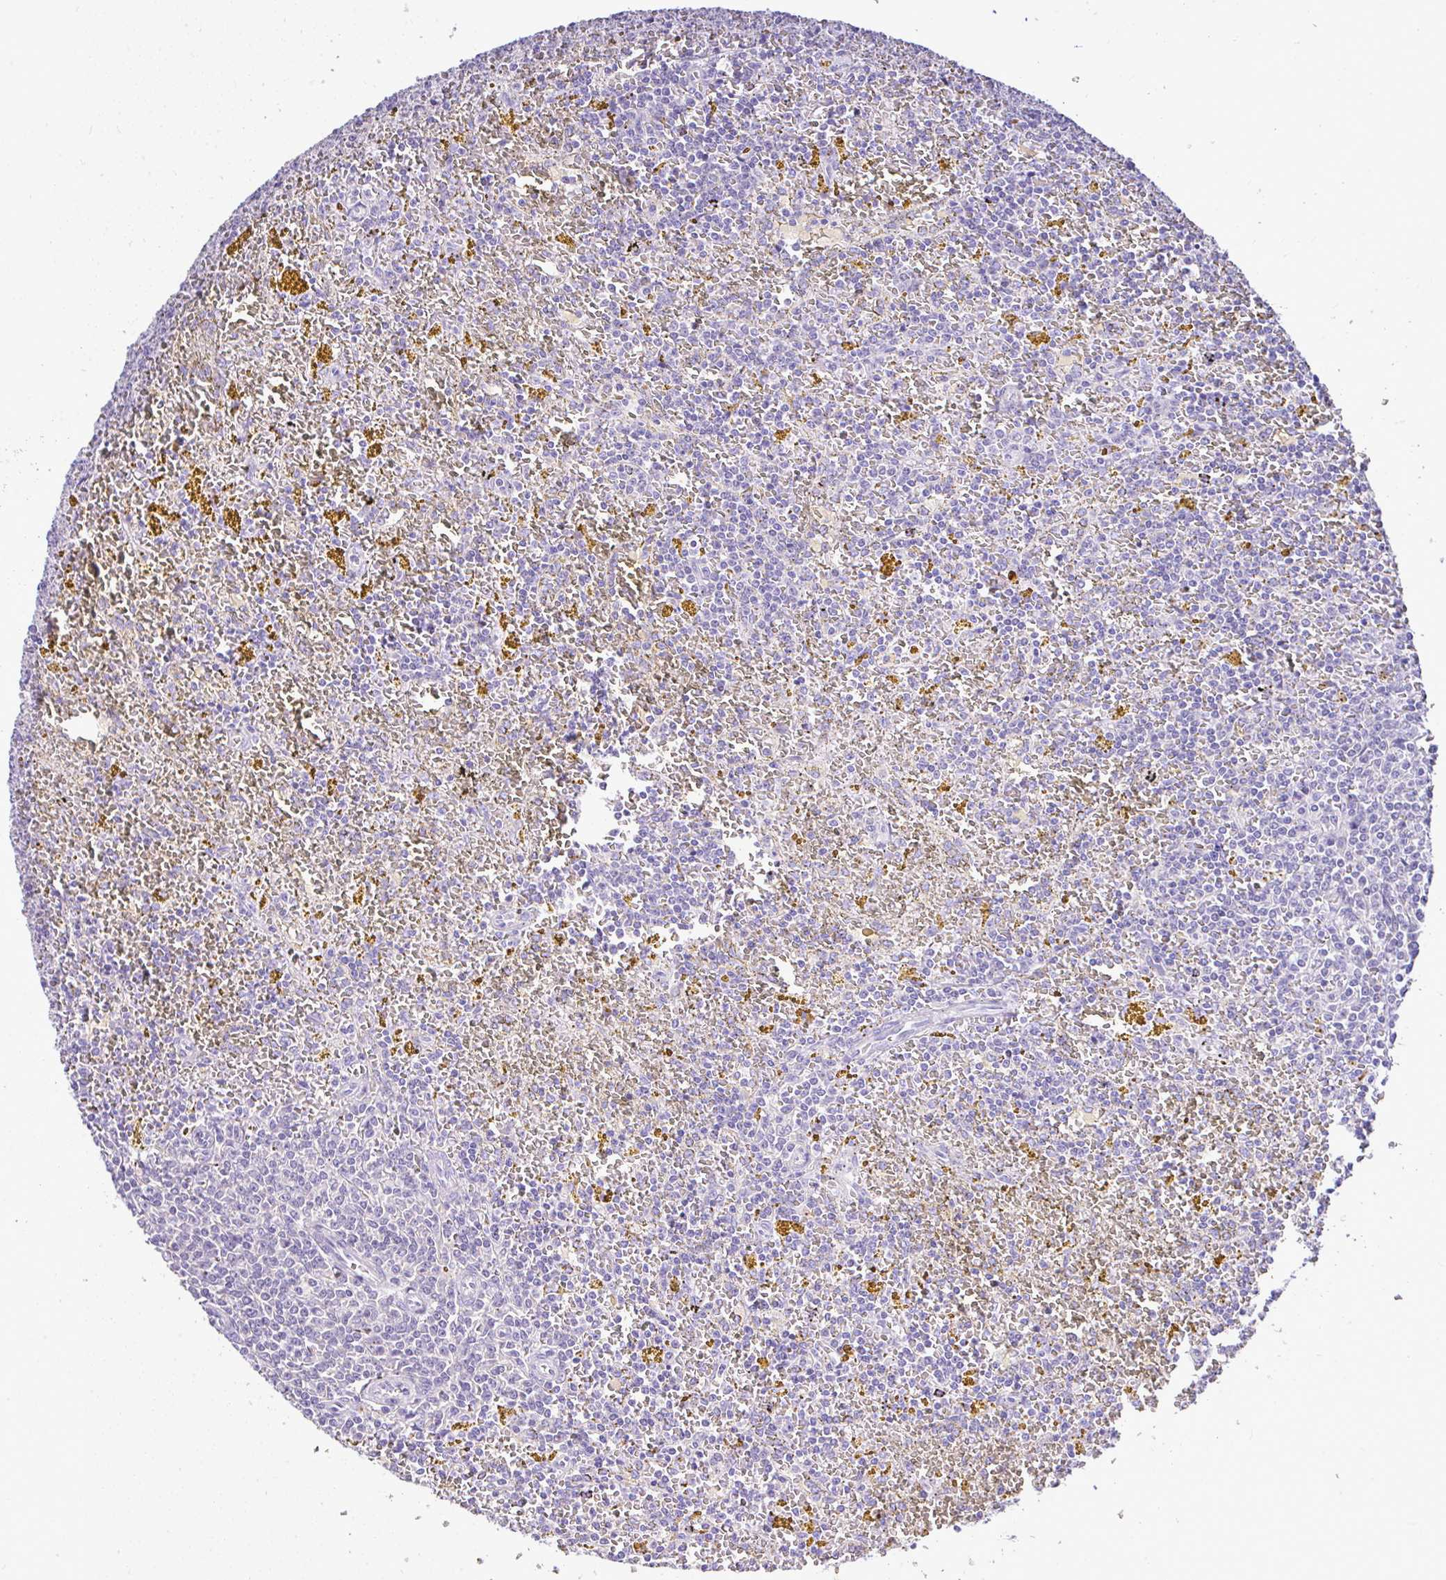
{"staining": {"intensity": "negative", "quantity": "none", "location": "none"}, "tissue": "lymphoma", "cell_type": "Tumor cells", "image_type": "cancer", "snomed": [{"axis": "morphology", "description": "Malignant lymphoma, non-Hodgkin's type, Low grade"}, {"axis": "topography", "description": "Spleen"}, {"axis": "topography", "description": "Lymph node"}], "caption": "Photomicrograph shows no protein expression in tumor cells of low-grade malignant lymphoma, non-Hodgkin's type tissue. (Brightfield microscopy of DAB immunohistochemistry at high magnification).", "gene": "CTU1", "patient": {"sex": "female", "age": 66}}